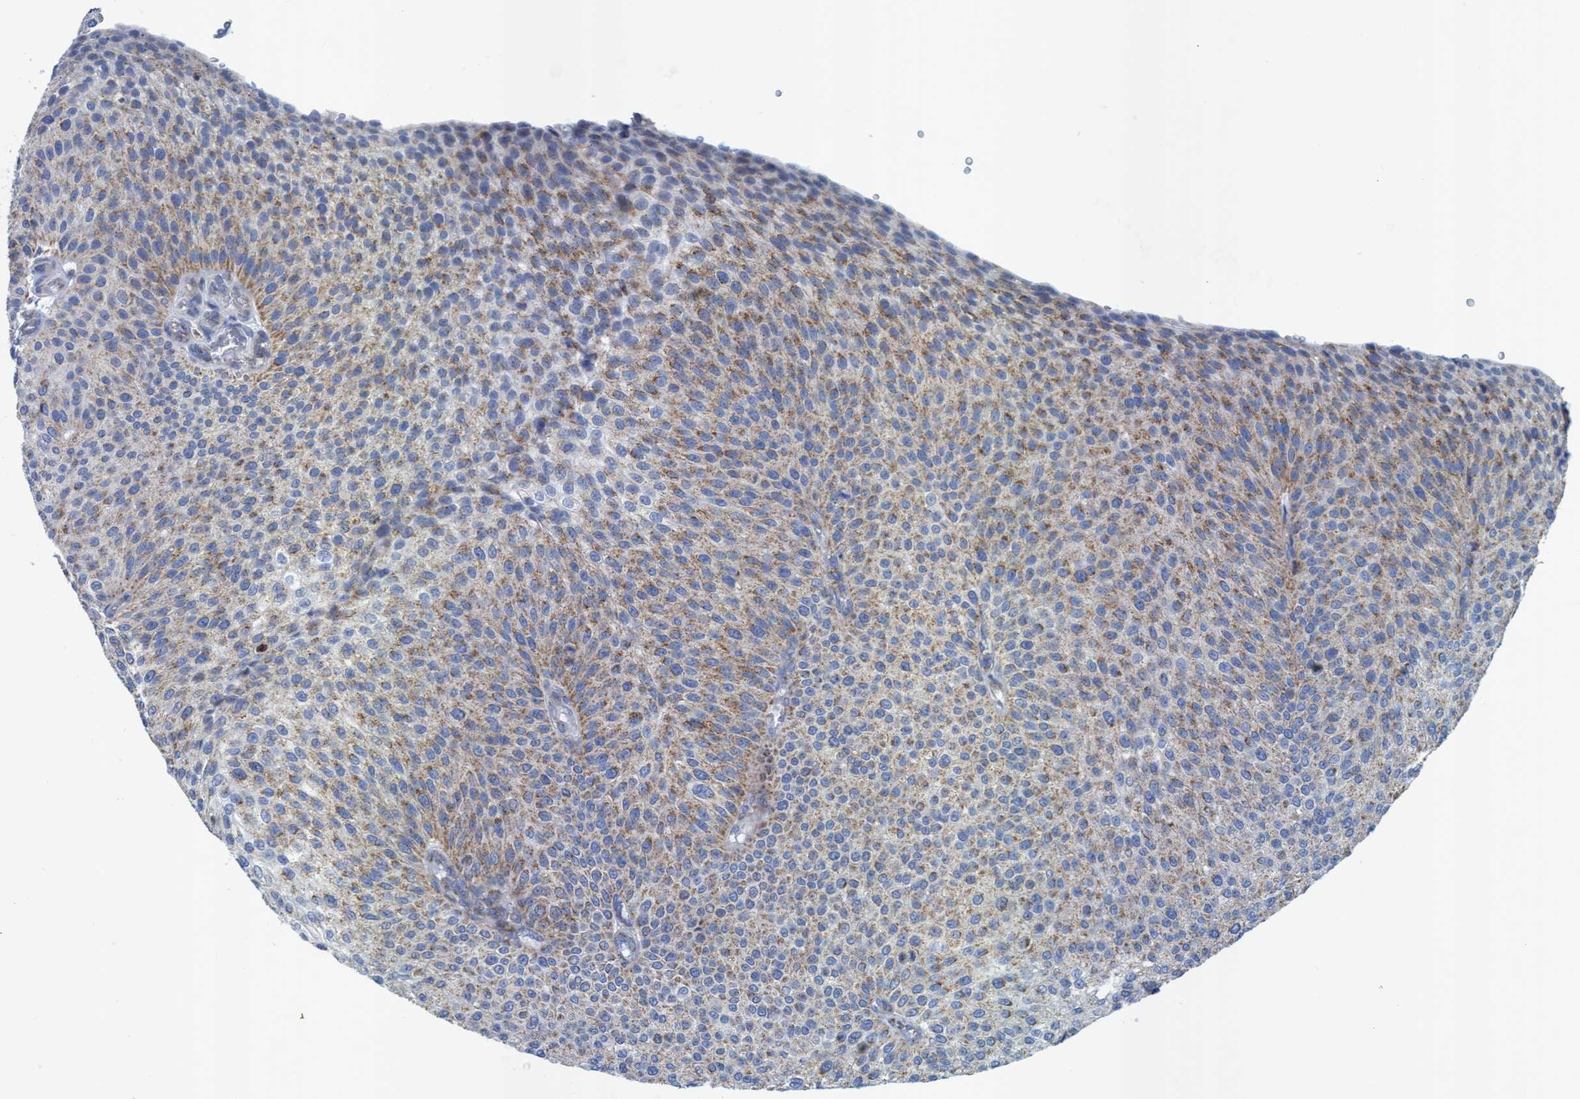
{"staining": {"intensity": "moderate", "quantity": ">75%", "location": "cytoplasmic/membranous"}, "tissue": "urothelial cancer", "cell_type": "Tumor cells", "image_type": "cancer", "snomed": [{"axis": "morphology", "description": "Urothelial carcinoma, Low grade"}, {"axis": "topography", "description": "Smooth muscle"}, {"axis": "topography", "description": "Urinary bladder"}], "caption": "Low-grade urothelial carcinoma stained for a protein demonstrates moderate cytoplasmic/membranous positivity in tumor cells.", "gene": "GGA3", "patient": {"sex": "male", "age": 60}}